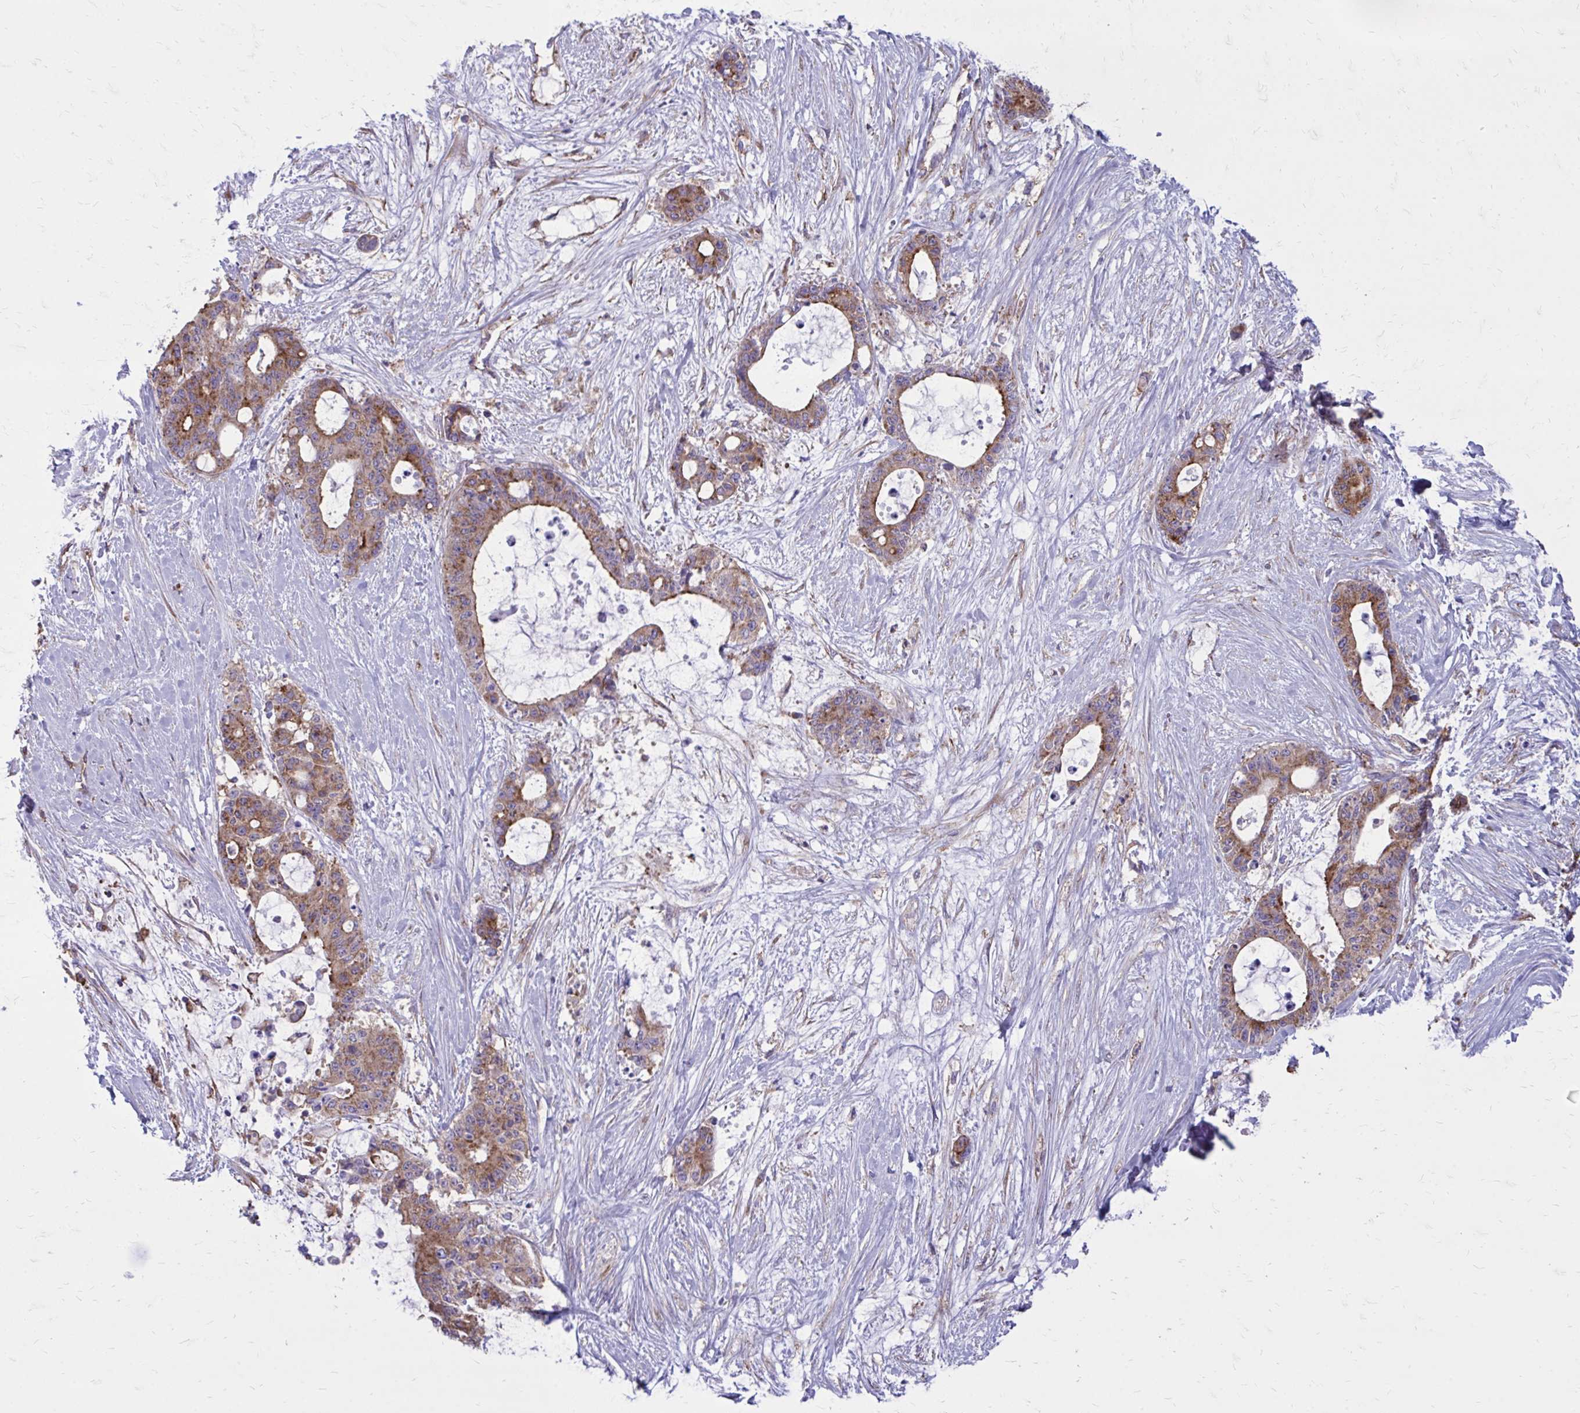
{"staining": {"intensity": "moderate", "quantity": ">75%", "location": "cytoplasmic/membranous"}, "tissue": "liver cancer", "cell_type": "Tumor cells", "image_type": "cancer", "snomed": [{"axis": "morphology", "description": "Normal tissue, NOS"}, {"axis": "morphology", "description": "Cholangiocarcinoma"}, {"axis": "topography", "description": "Liver"}, {"axis": "topography", "description": "Peripheral nerve tissue"}], "caption": "Protein expression analysis of human liver cancer reveals moderate cytoplasmic/membranous positivity in about >75% of tumor cells.", "gene": "CLTA", "patient": {"sex": "female", "age": 73}}